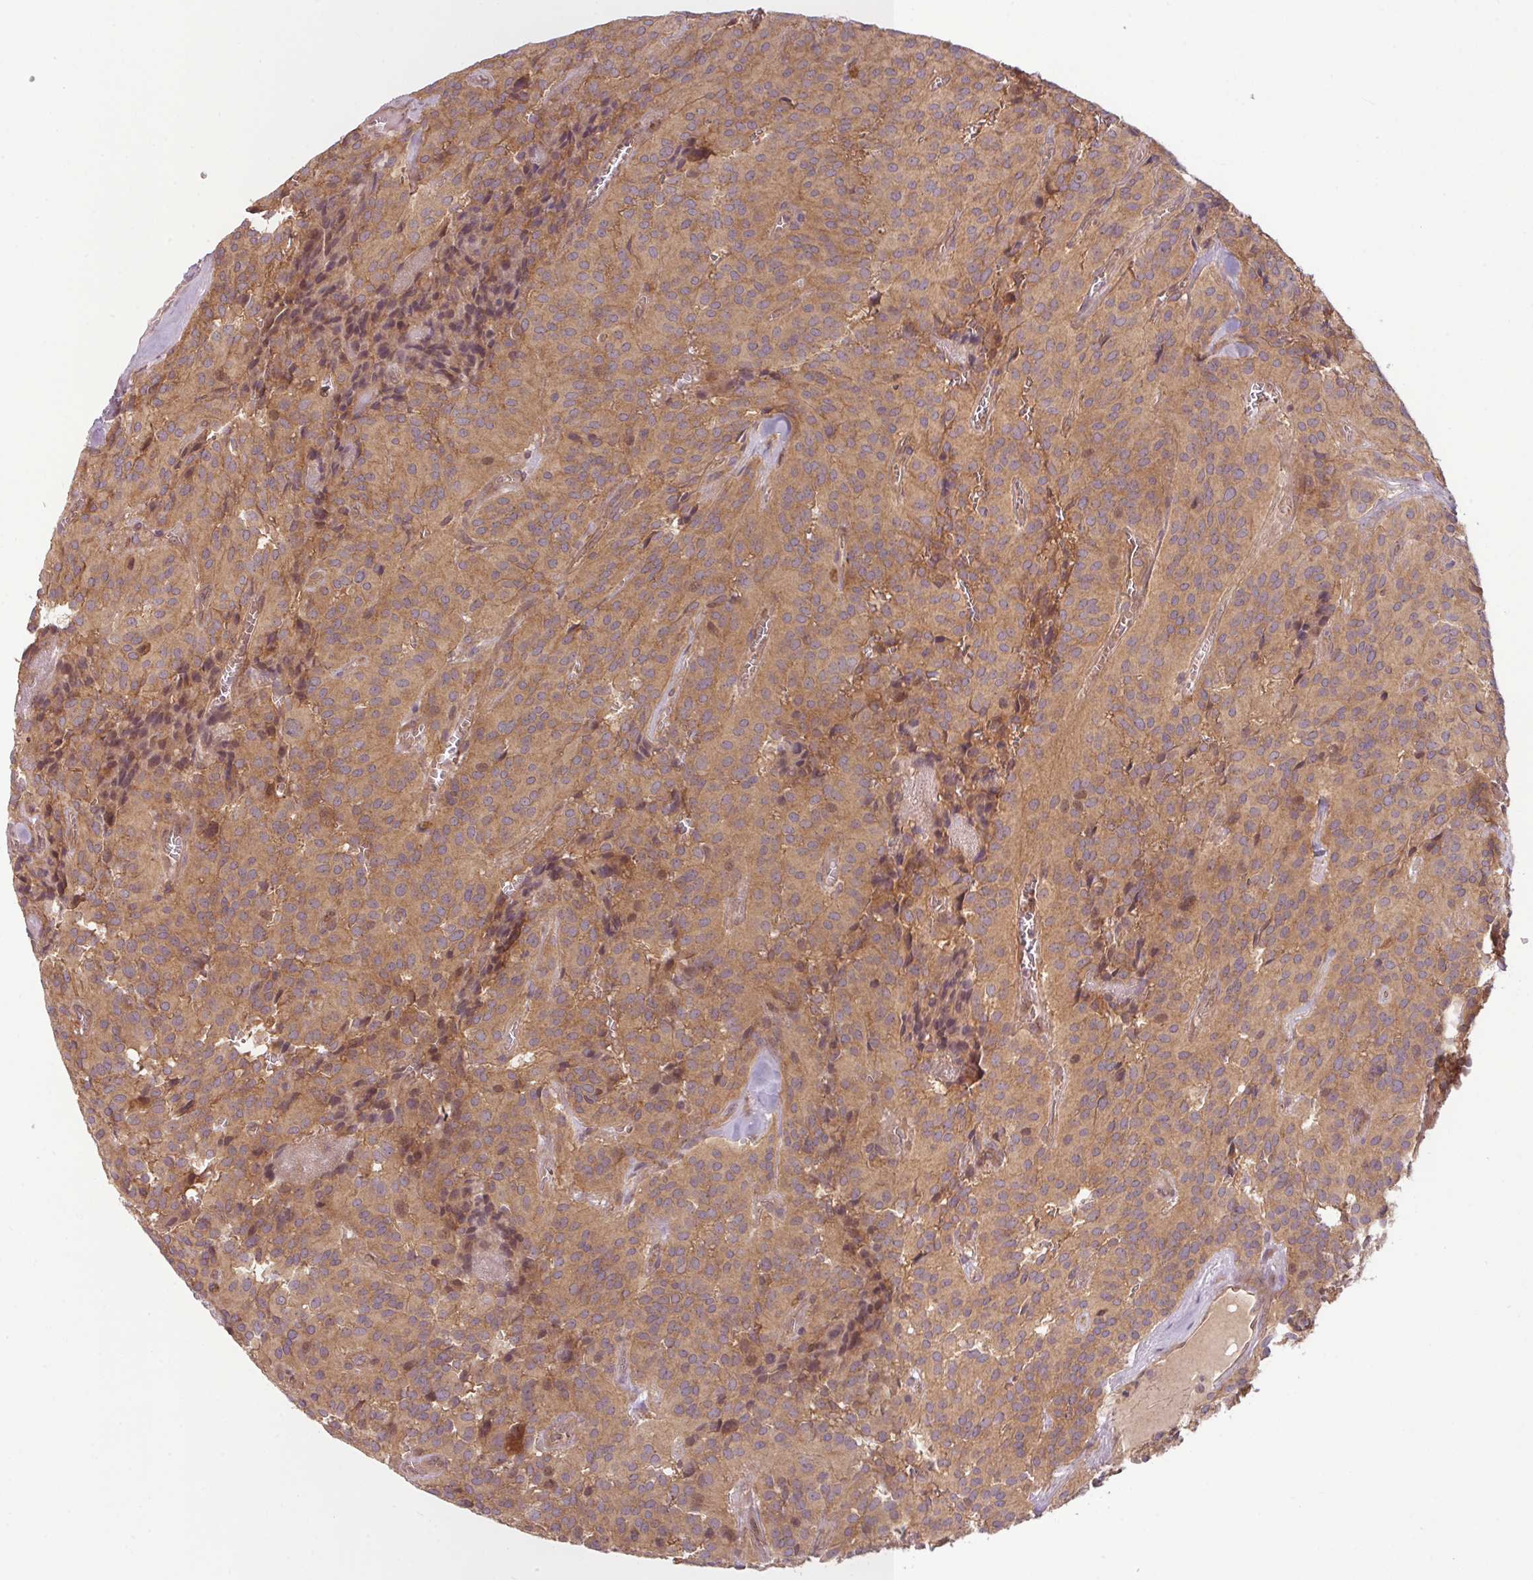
{"staining": {"intensity": "weak", "quantity": ">75%", "location": "cytoplasmic/membranous"}, "tissue": "glioma", "cell_type": "Tumor cells", "image_type": "cancer", "snomed": [{"axis": "morphology", "description": "Glioma, malignant, Low grade"}, {"axis": "topography", "description": "Brain"}], "caption": "IHC image of malignant glioma (low-grade) stained for a protein (brown), which displays low levels of weak cytoplasmic/membranous positivity in about >75% of tumor cells.", "gene": "RNF31", "patient": {"sex": "male", "age": 42}}